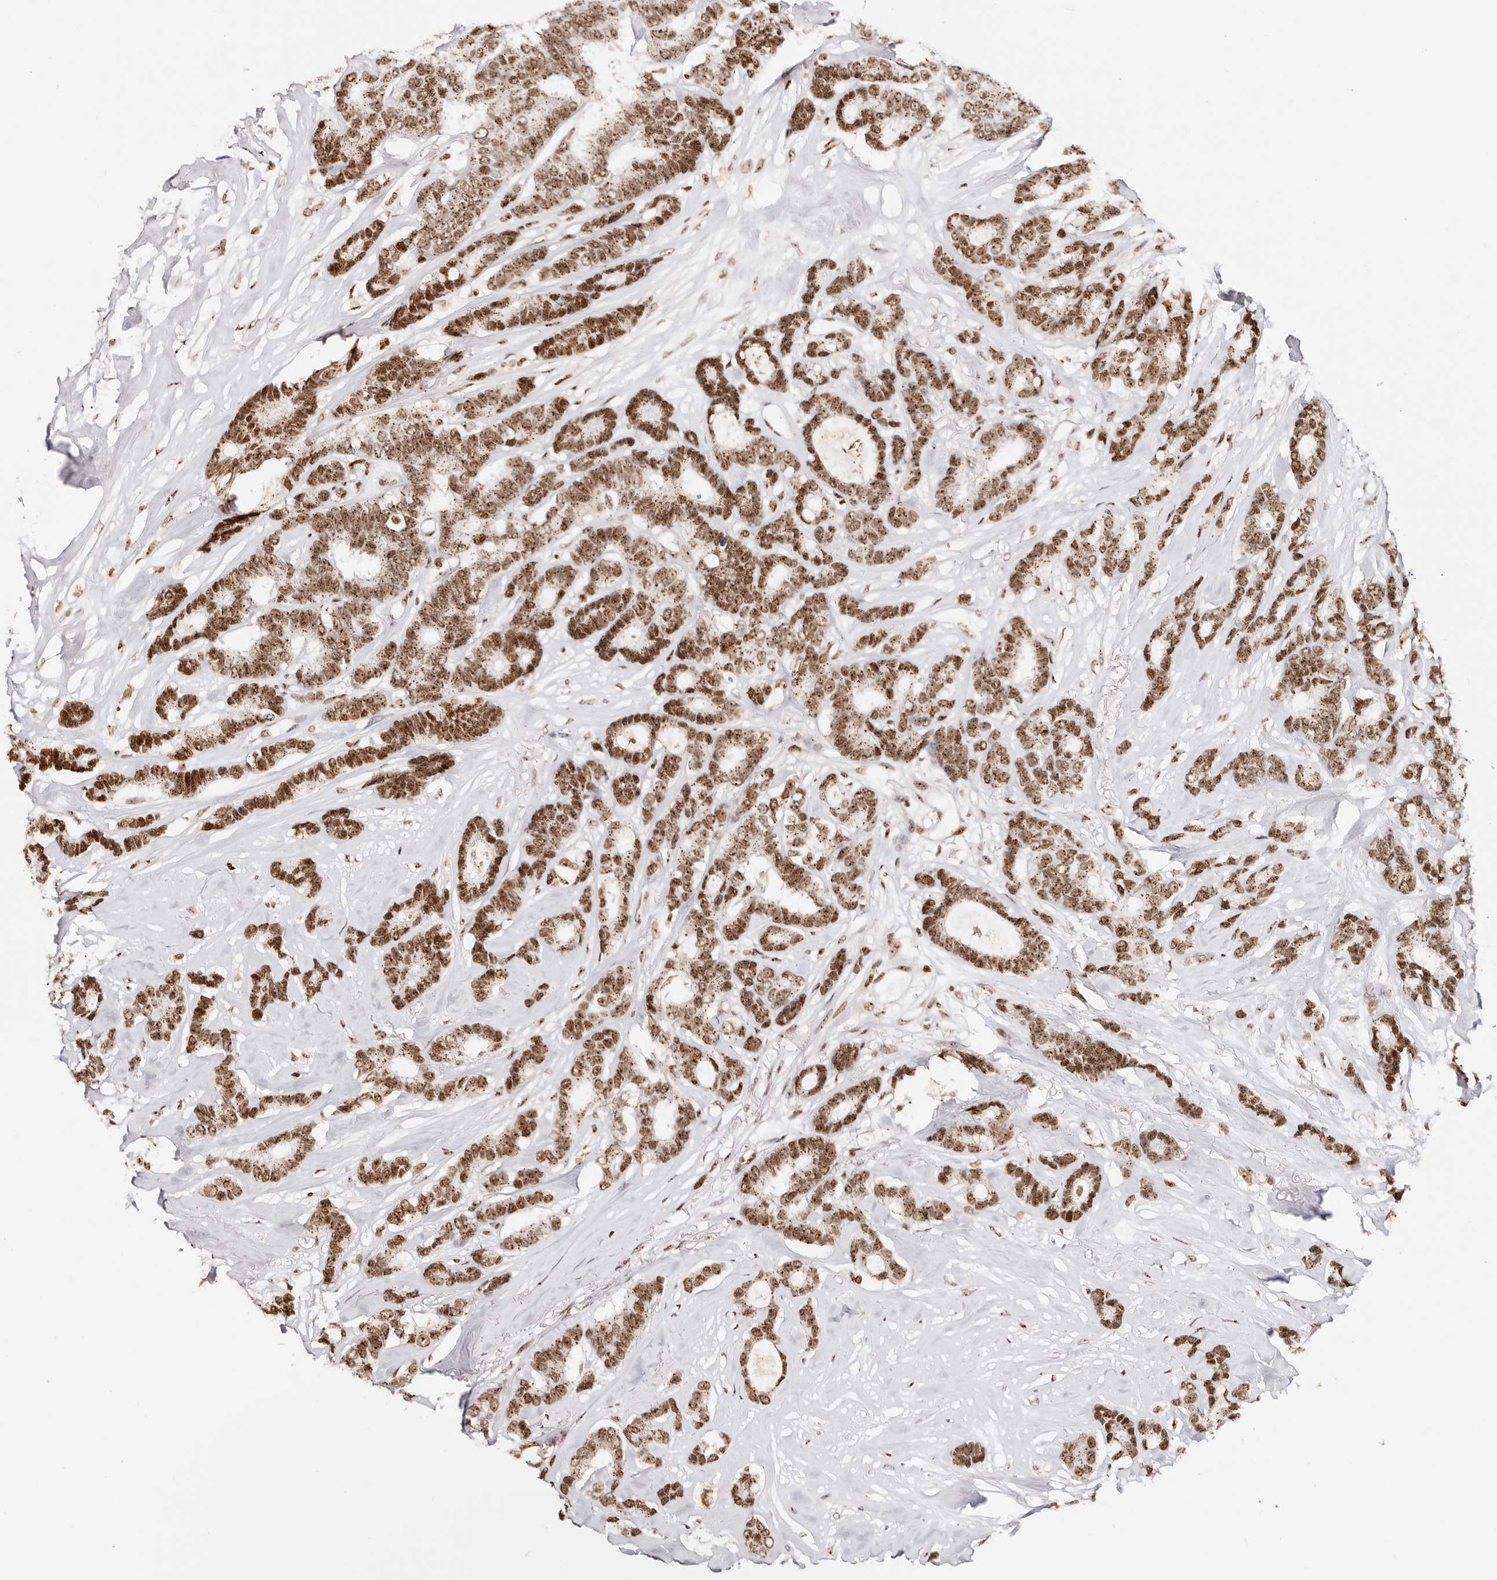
{"staining": {"intensity": "moderate", "quantity": ">75%", "location": "nuclear"}, "tissue": "breast cancer", "cell_type": "Tumor cells", "image_type": "cancer", "snomed": [{"axis": "morphology", "description": "Duct carcinoma"}, {"axis": "topography", "description": "Breast"}], "caption": "Breast infiltrating ductal carcinoma stained with a protein marker shows moderate staining in tumor cells.", "gene": "IQGAP3", "patient": {"sex": "female", "age": 87}}